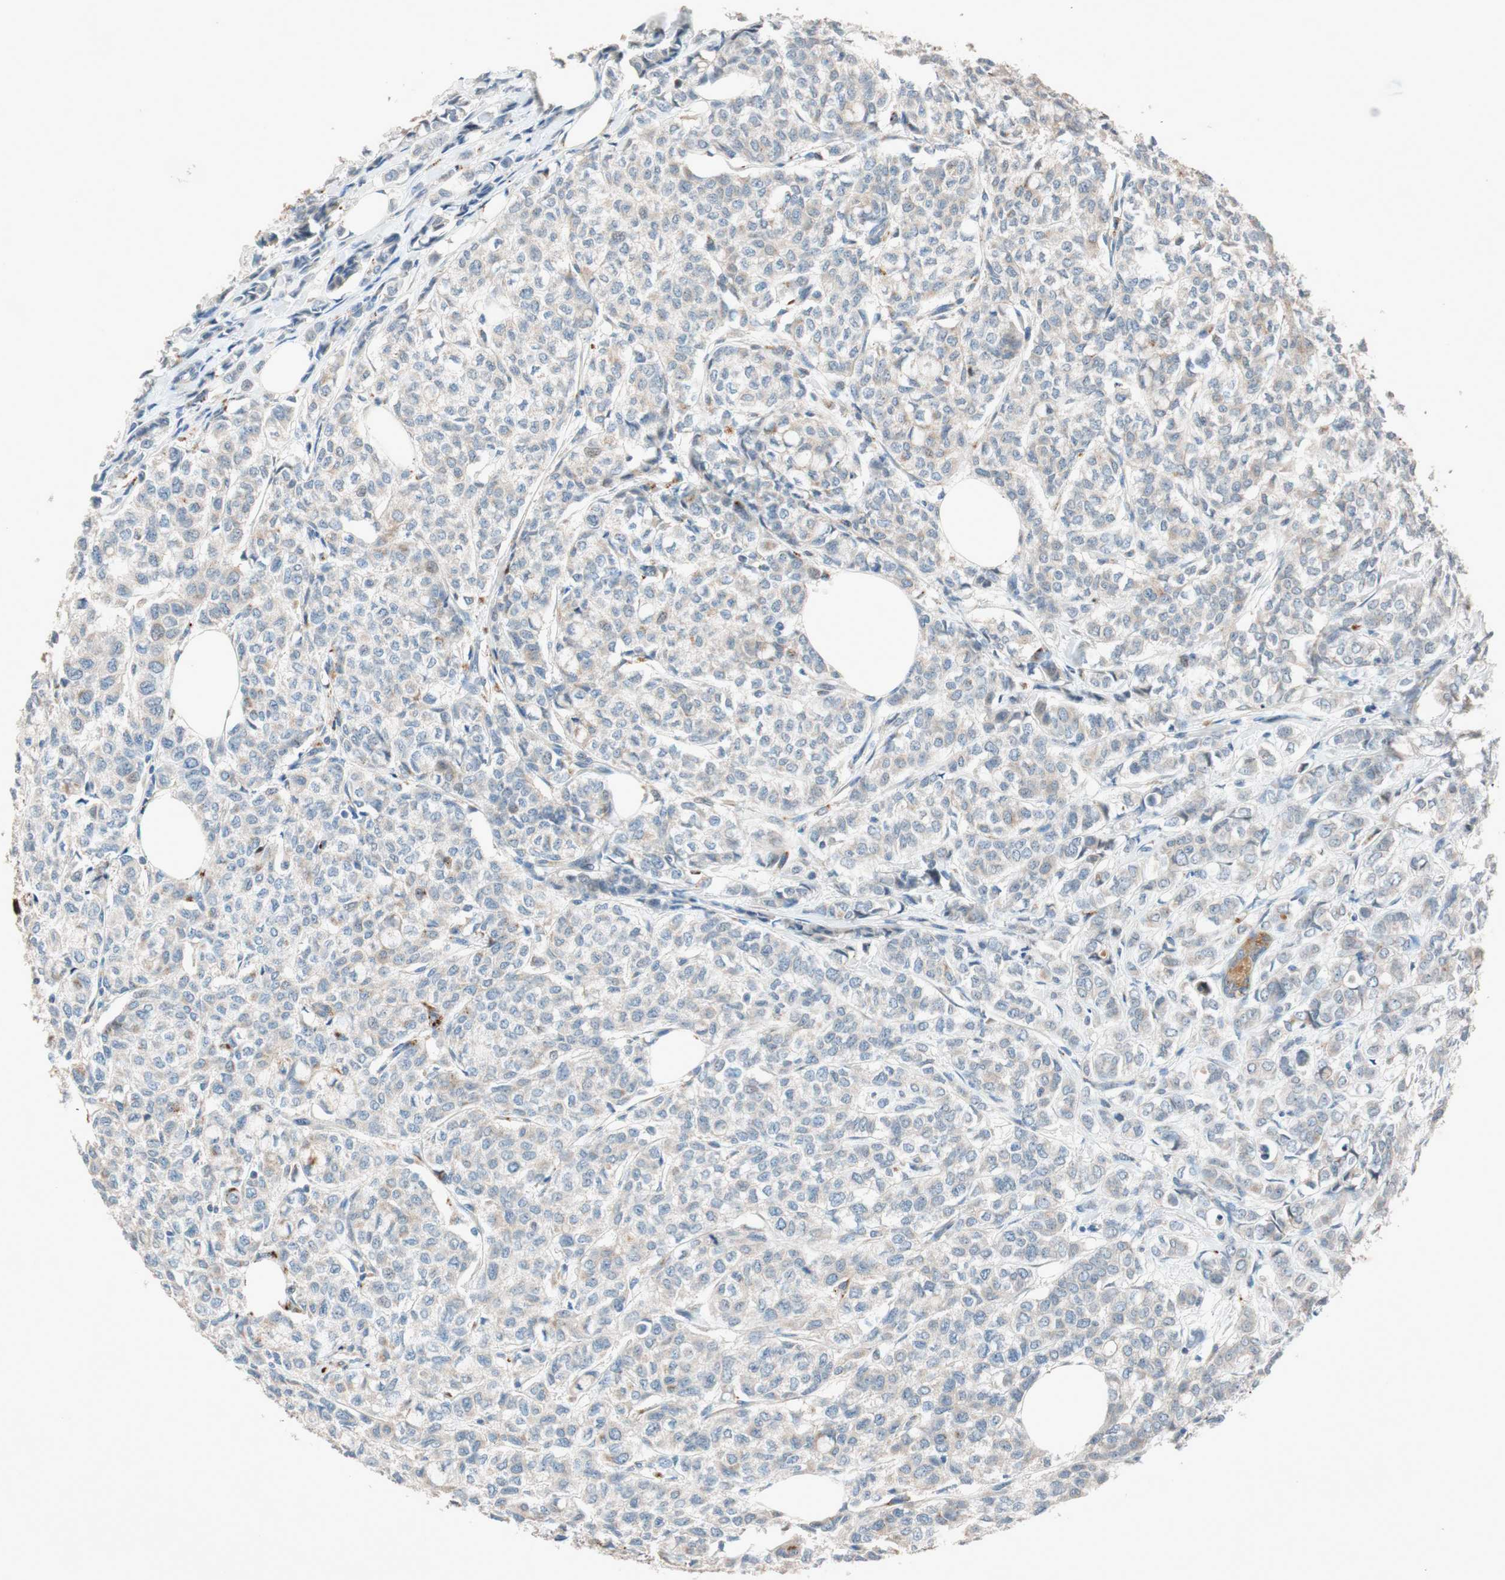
{"staining": {"intensity": "moderate", "quantity": "<25%", "location": "cytoplasmic/membranous"}, "tissue": "breast cancer", "cell_type": "Tumor cells", "image_type": "cancer", "snomed": [{"axis": "morphology", "description": "Lobular carcinoma"}, {"axis": "topography", "description": "Breast"}], "caption": "Immunohistochemistry (IHC) staining of breast cancer (lobular carcinoma), which demonstrates low levels of moderate cytoplasmic/membranous positivity in about <25% of tumor cells indicating moderate cytoplasmic/membranous protein positivity. The staining was performed using DAB (brown) for protein detection and nuclei were counterstained in hematoxylin (blue).", "gene": "EPHA6", "patient": {"sex": "female", "age": 60}}